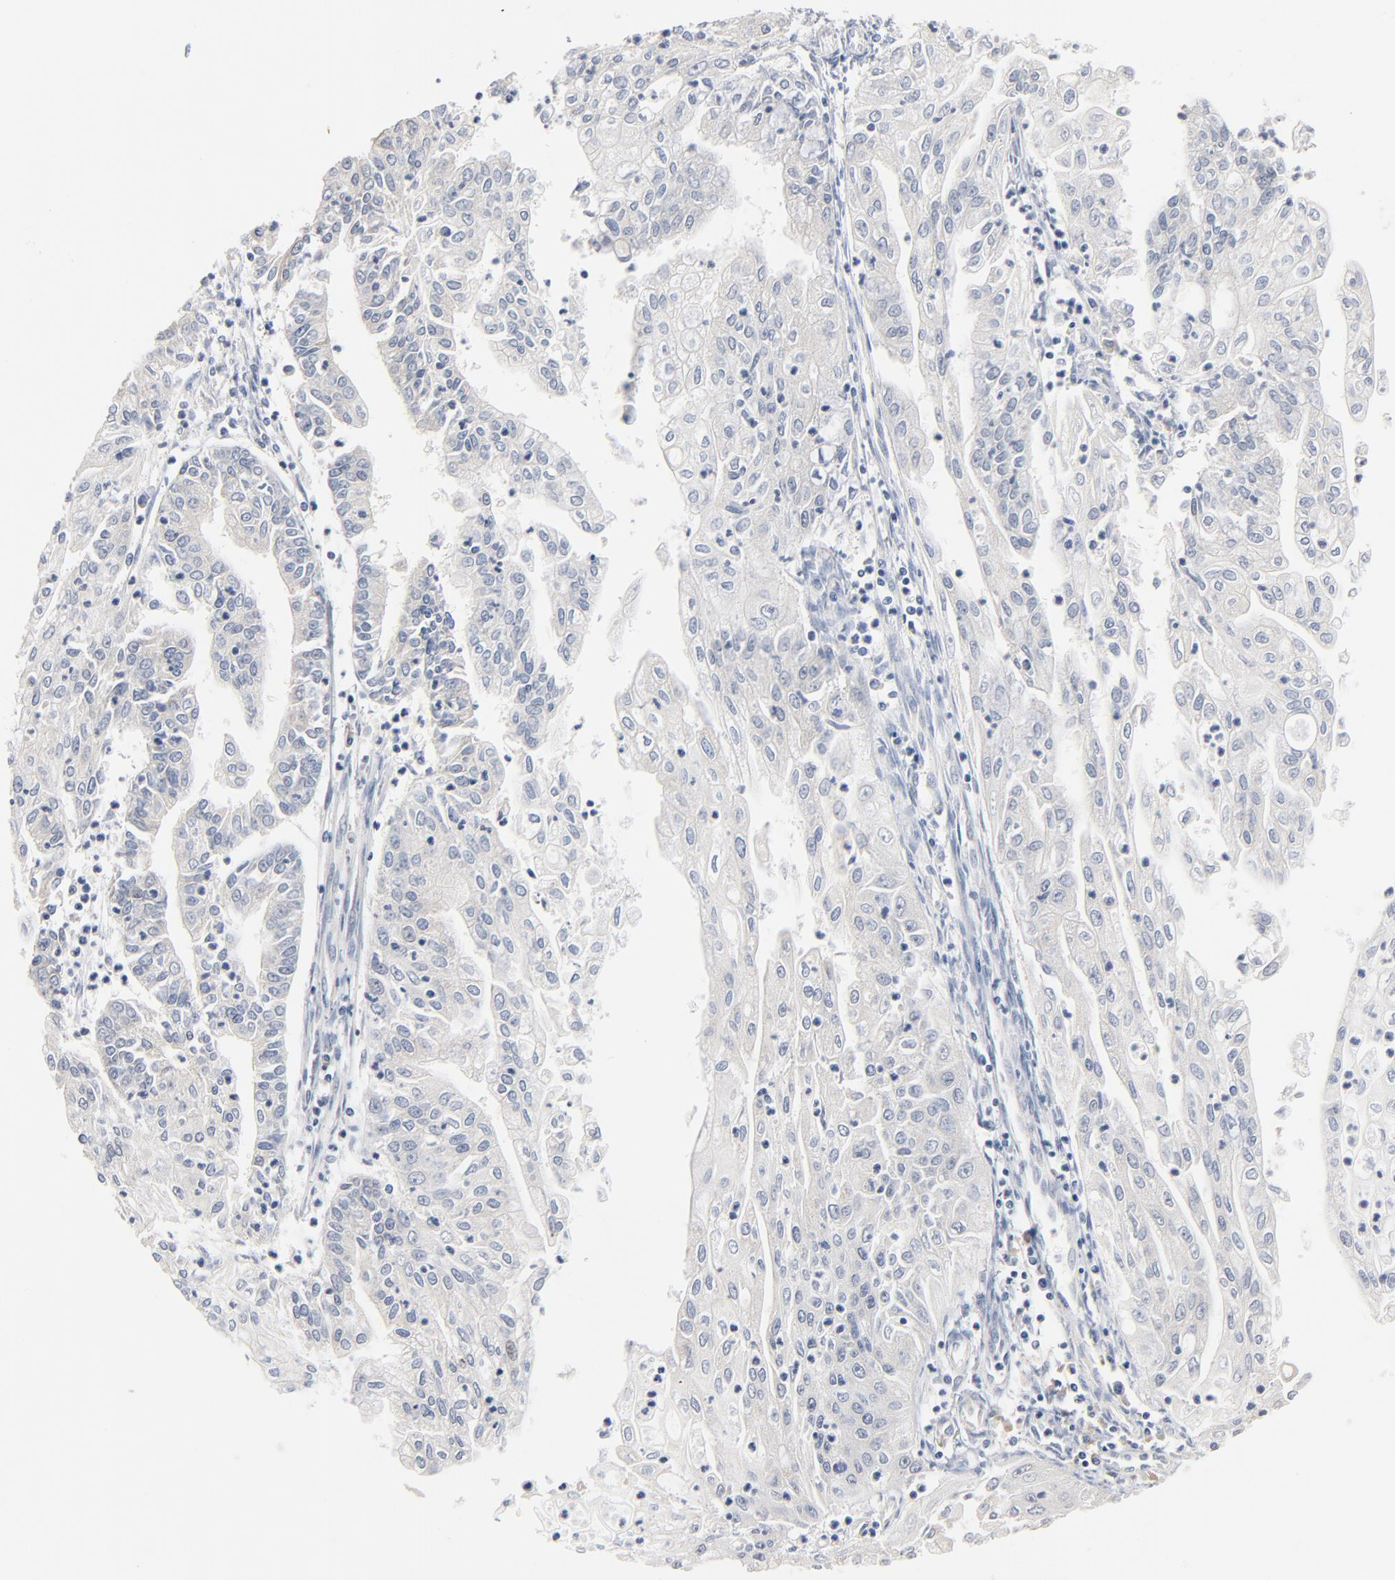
{"staining": {"intensity": "negative", "quantity": "none", "location": "none"}, "tissue": "endometrial cancer", "cell_type": "Tumor cells", "image_type": "cancer", "snomed": [{"axis": "morphology", "description": "Adenocarcinoma, NOS"}, {"axis": "topography", "description": "Endometrium"}], "caption": "This is an IHC micrograph of endometrial cancer. There is no staining in tumor cells.", "gene": "ZDHHC8", "patient": {"sex": "female", "age": 75}}